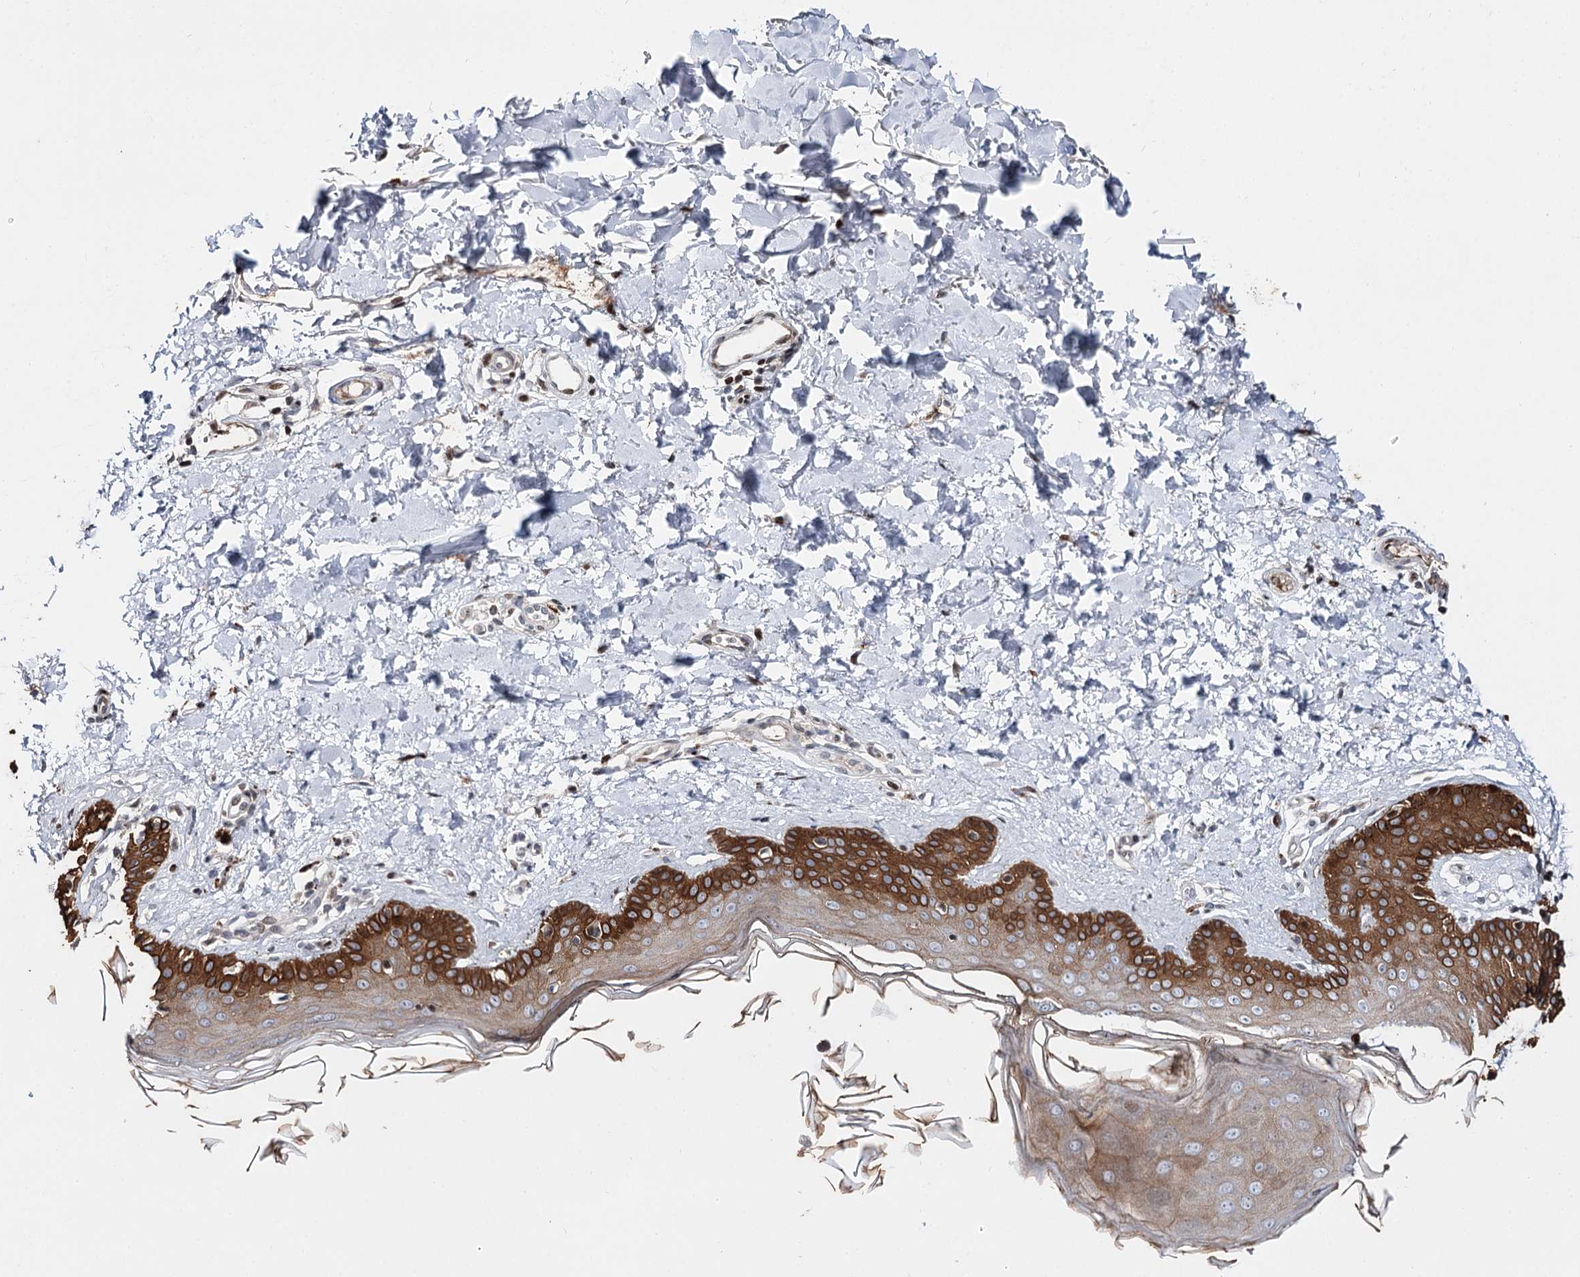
{"staining": {"intensity": "moderate", "quantity": ">75%", "location": "cytoplasmic/membranous,nuclear"}, "tissue": "skin", "cell_type": "Fibroblasts", "image_type": "normal", "snomed": [{"axis": "morphology", "description": "Normal tissue, NOS"}, {"axis": "topography", "description": "Skin"}], "caption": "The image displays staining of normal skin, revealing moderate cytoplasmic/membranous,nuclear protein staining (brown color) within fibroblasts. (DAB = brown stain, brightfield microscopy at high magnification).", "gene": "ITFG2", "patient": {"sex": "male", "age": 52}}